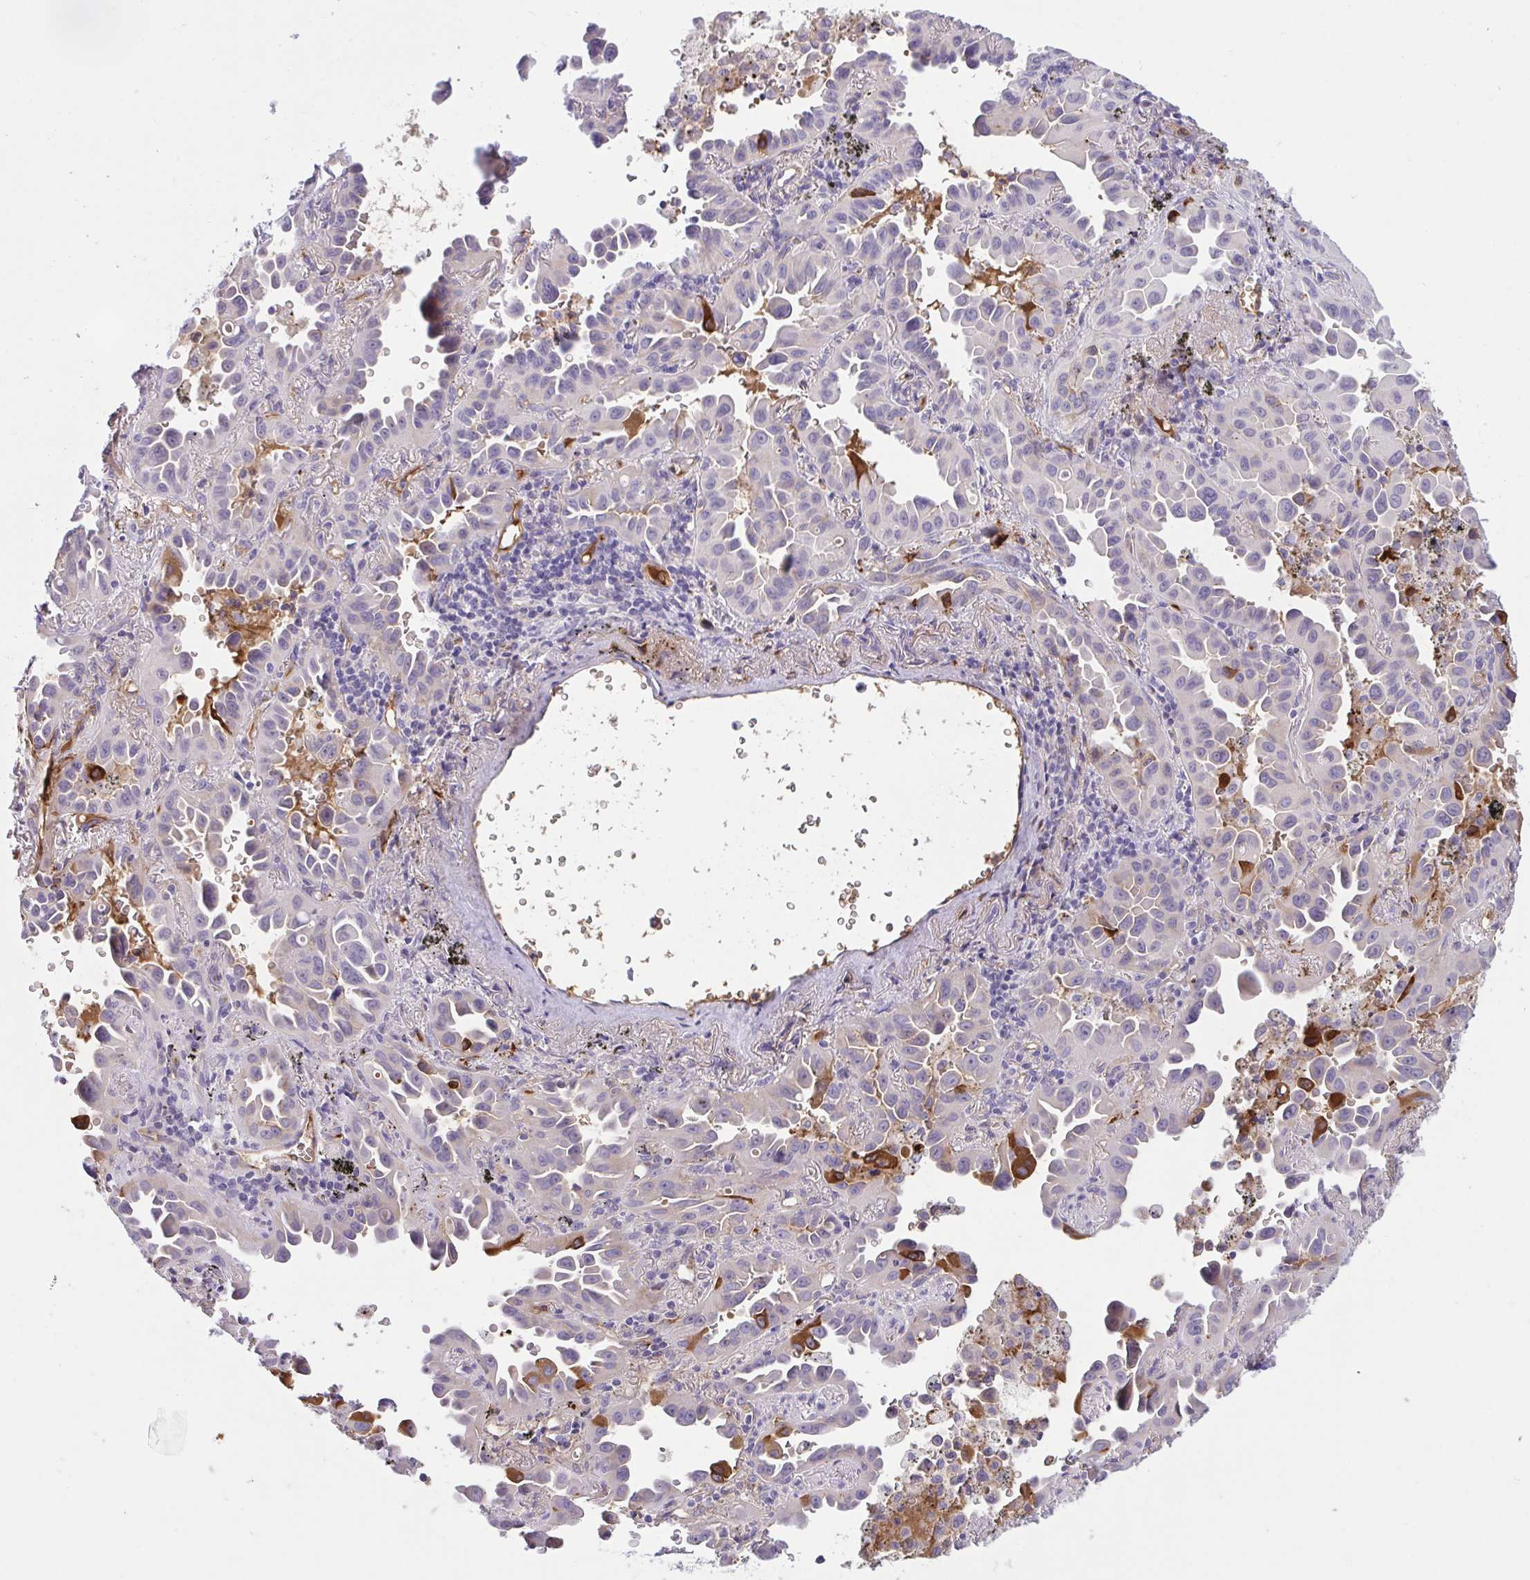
{"staining": {"intensity": "moderate", "quantity": "<25%", "location": "cytoplasmic/membranous"}, "tissue": "lung cancer", "cell_type": "Tumor cells", "image_type": "cancer", "snomed": [{"axis": "morphology", "description": "Adenocarcinoma, NOS"}, {"axis": "topography", "description": "Lung"}], "caption": "A low amount of moderate cytoplasmic/membranous staining is identified in about <25% of tumor cells in lung cancer tissue.", "gene": "F2", "patient": {"sex": "male", "age": 68}}